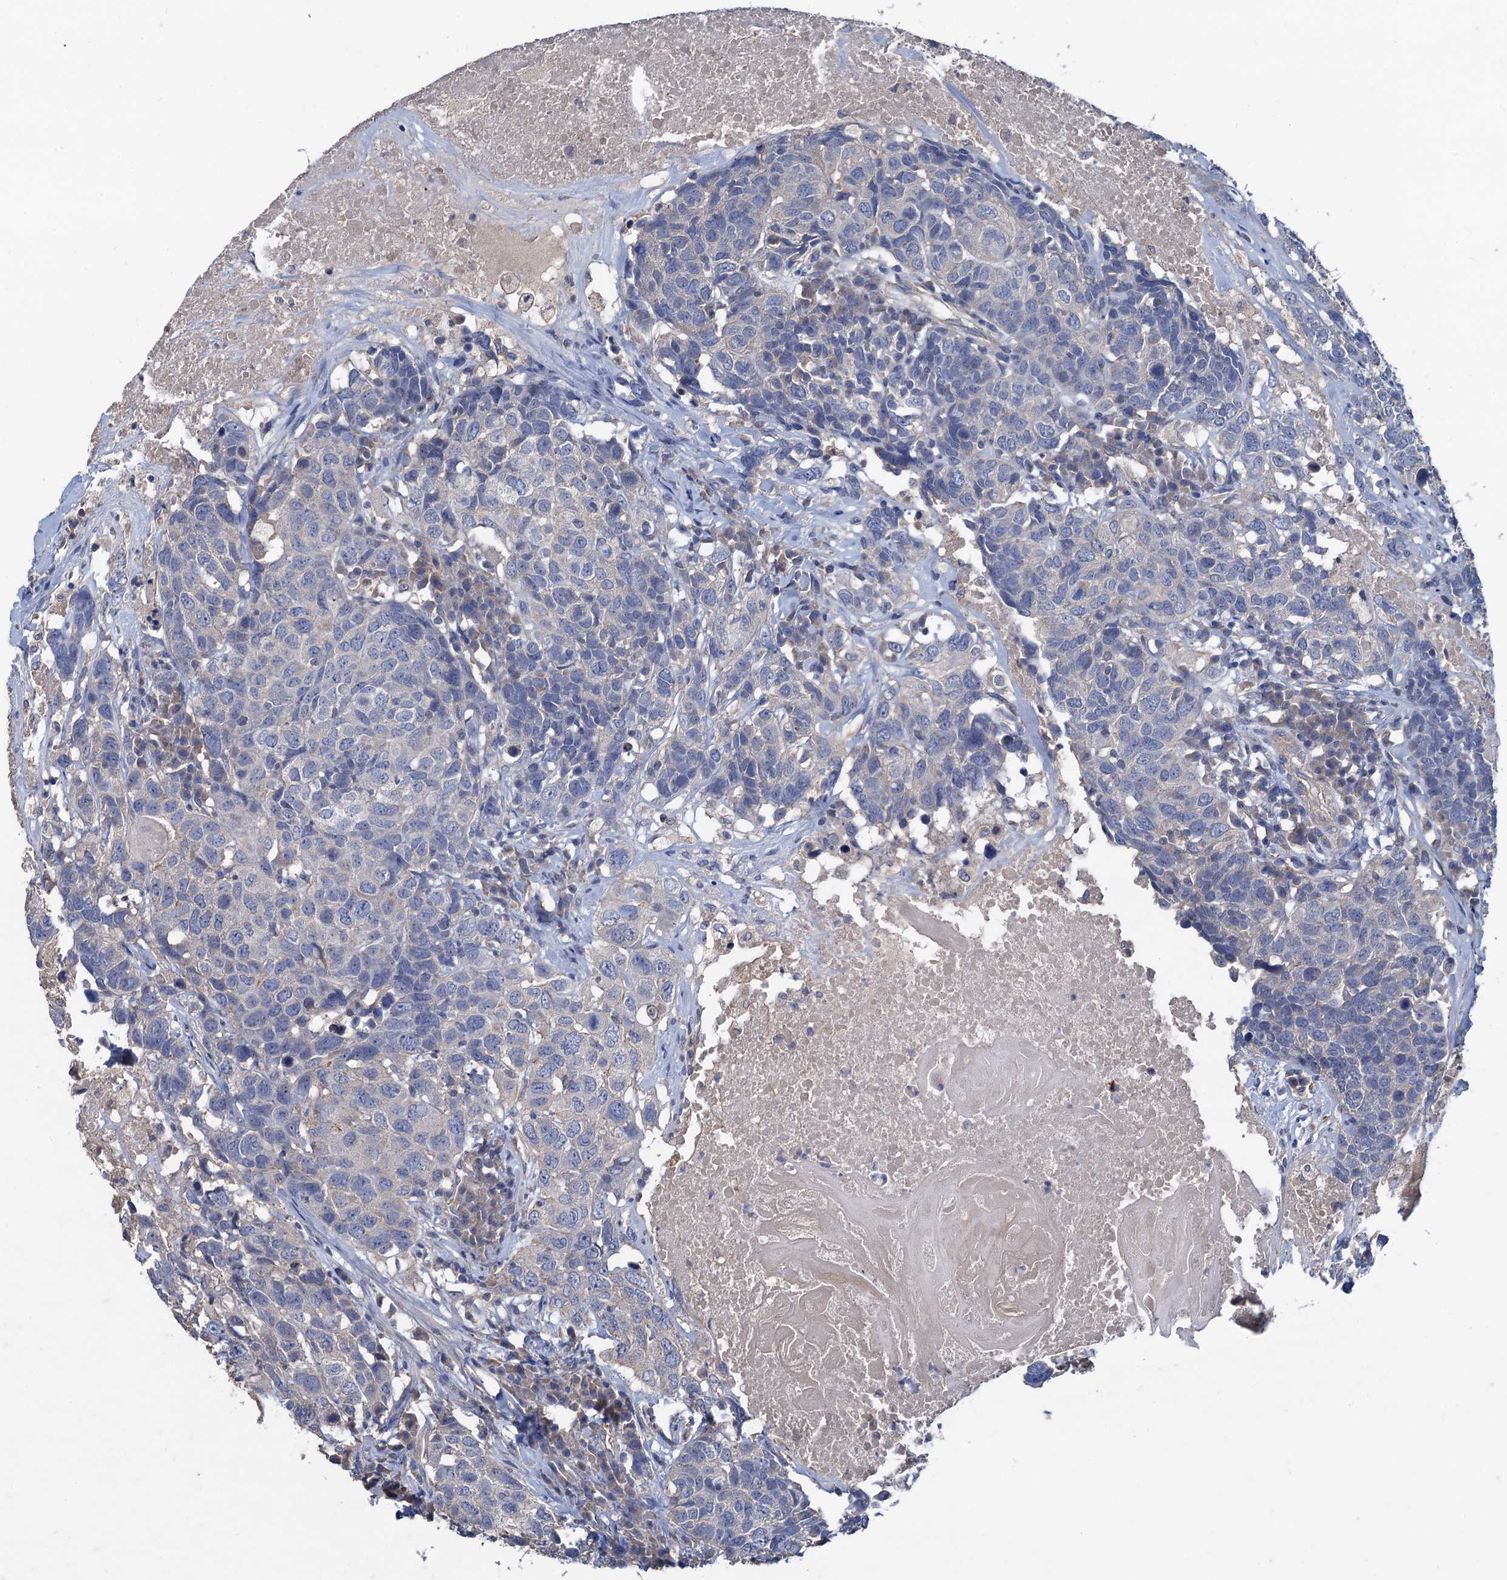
{"staining": {"intensity": "negative", "quantity": "none", "location": "none"}, "tissue": "head and neck cancer", "cell_type": "Tumor cells", "image_type": "cancer", "snomed": [{"axis": "morphology", "description": "Squamous cell carcinoma, NOS"}, {"axis": "topography", "description": "Head-Neck"}], "caption": "Histopathology image shows no significant protein positivity in tumor cells of head and neck cancer (squamous cell carcinoma).", "gene": "SMCO3", "patient": {"sex": "male", "age": 66}}